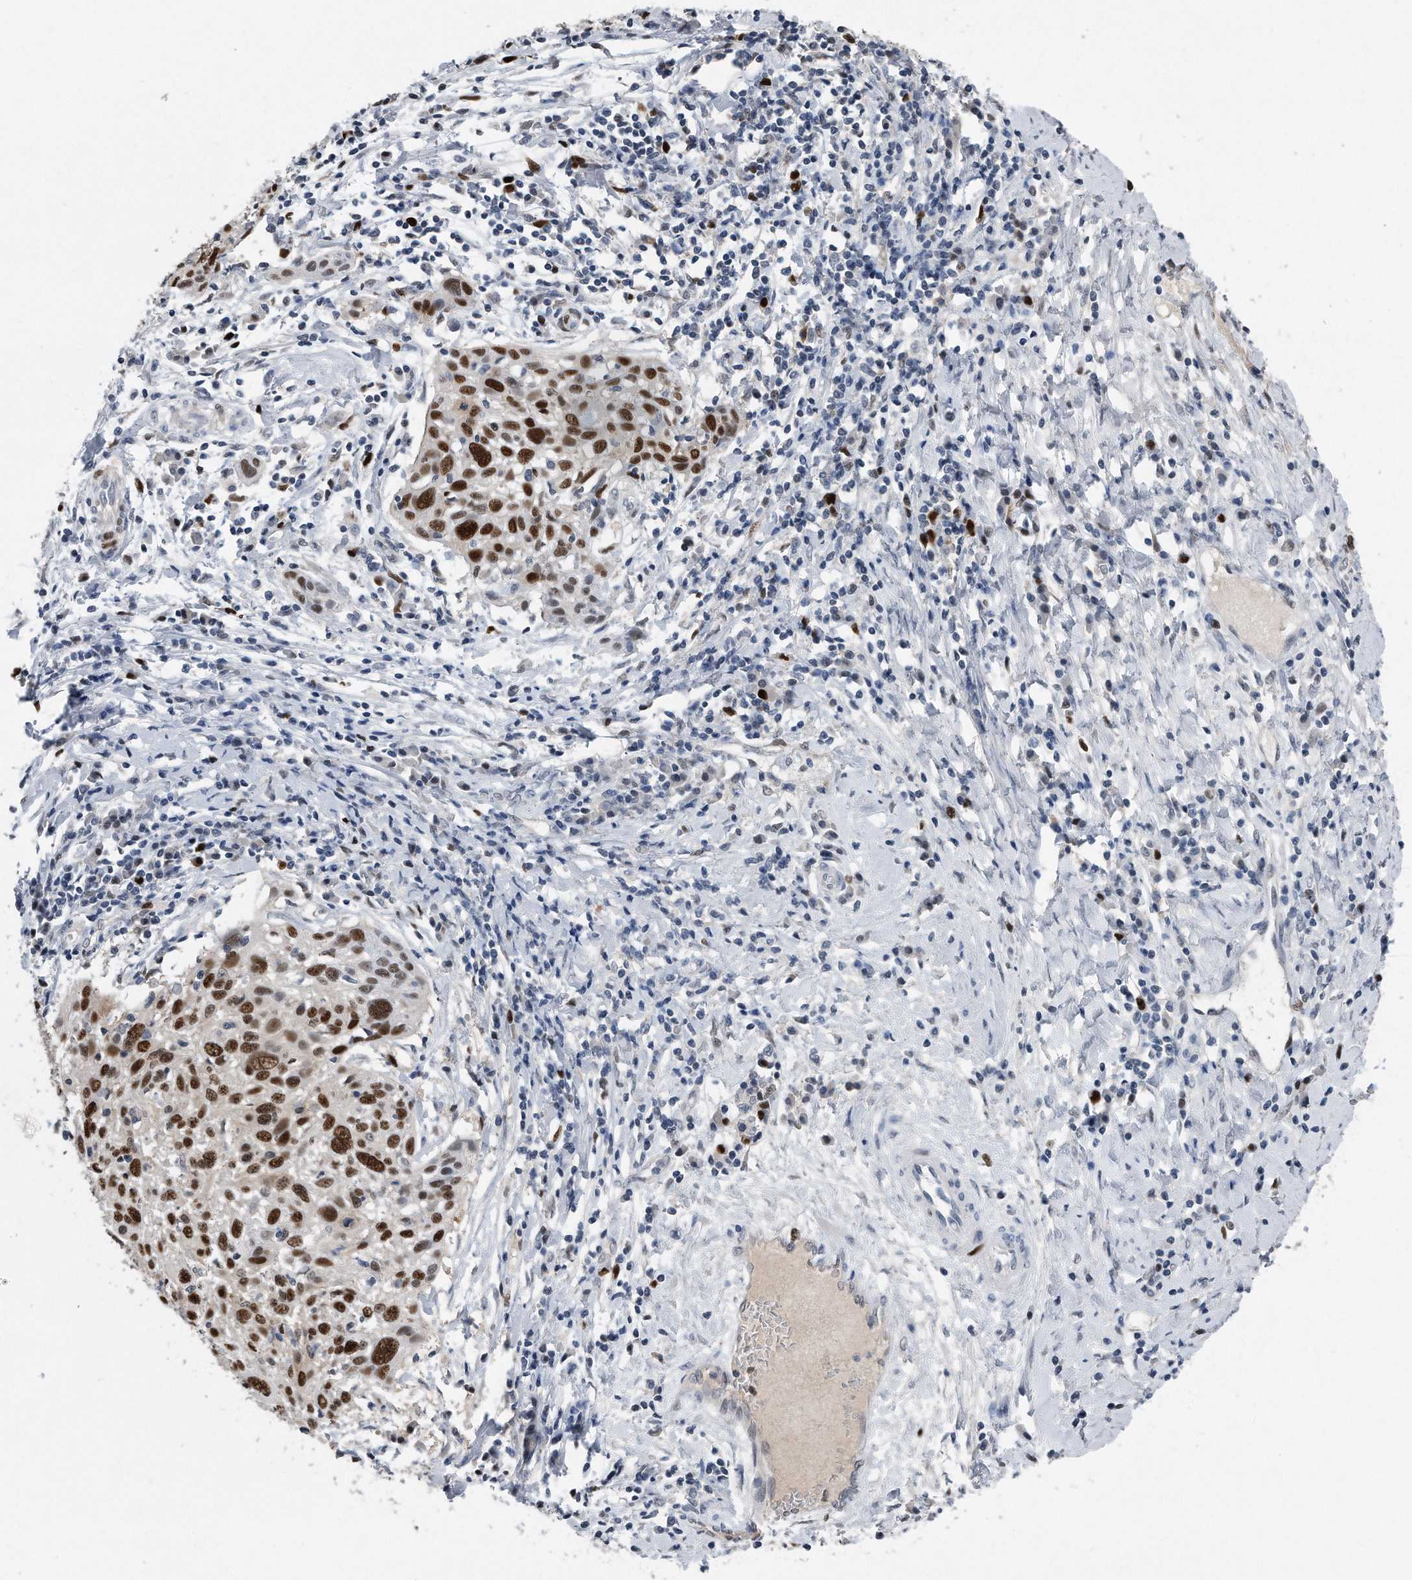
{"staining": {"intensity": "strong", "quantity": ">75%", "location": "nuclear"}, "tissue": "cervical cancer", "cell_type": "Tumor cells", "image_type": "cancer", "snomed": [{"axis": "morphology", "description": "Squamous cell carcinoma, NOS"}, {"axis": "topography", "description": "Cervix"}], "caption": "Immunohistochemistry (DAB (3,3'-diaminobenzidine)) staining of cervical cancer (squamous cell carcinoma) displays strong nuclear protein expression in about >75% of tumor cells.", "gene": "PCNA", "patient": {"sex": "female", "age": 51}}